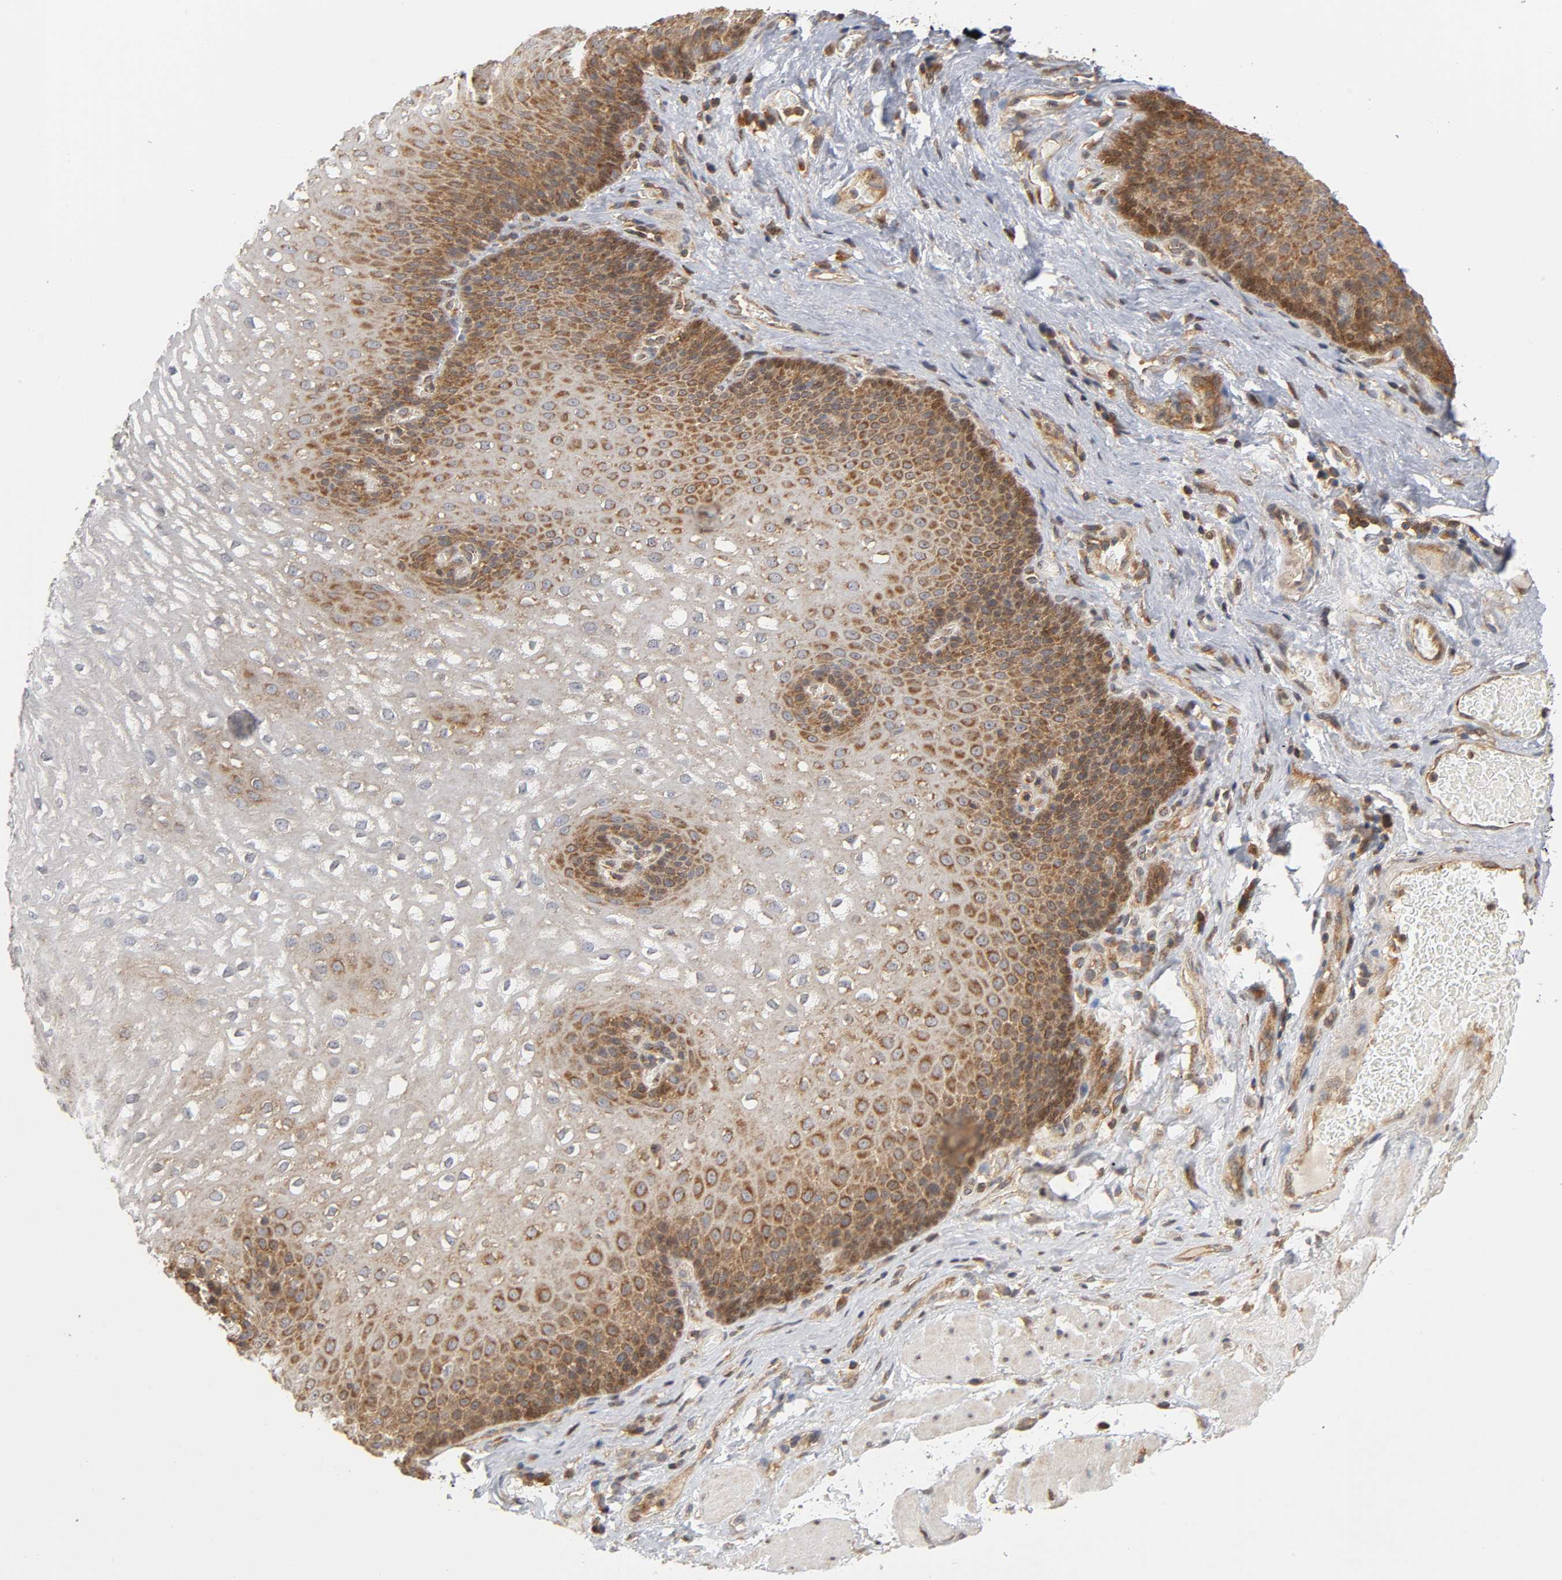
{"staining": {"intensity": "moderate", "quantity": "25%-75%", "location": "cytoplasmic/membranous"}, "tissue": "esophagus", "cell_type": "Squamous epithelial cells", "image_type": "normal", "snomed": [{"axis": "morphology", "description": "Normal tissue, NOS"}, {"axis": "topography", "description": "Esophagus"}], "caption": "Immunohistochemical staining of unremarkable esophagus exhibits moderate cytoplasmic/membranous protein staining in about 25%-75% of squamous epithelial cells.", "gene": "PAFAH1B1", "patient": {"sex": "male", "age": 48}}